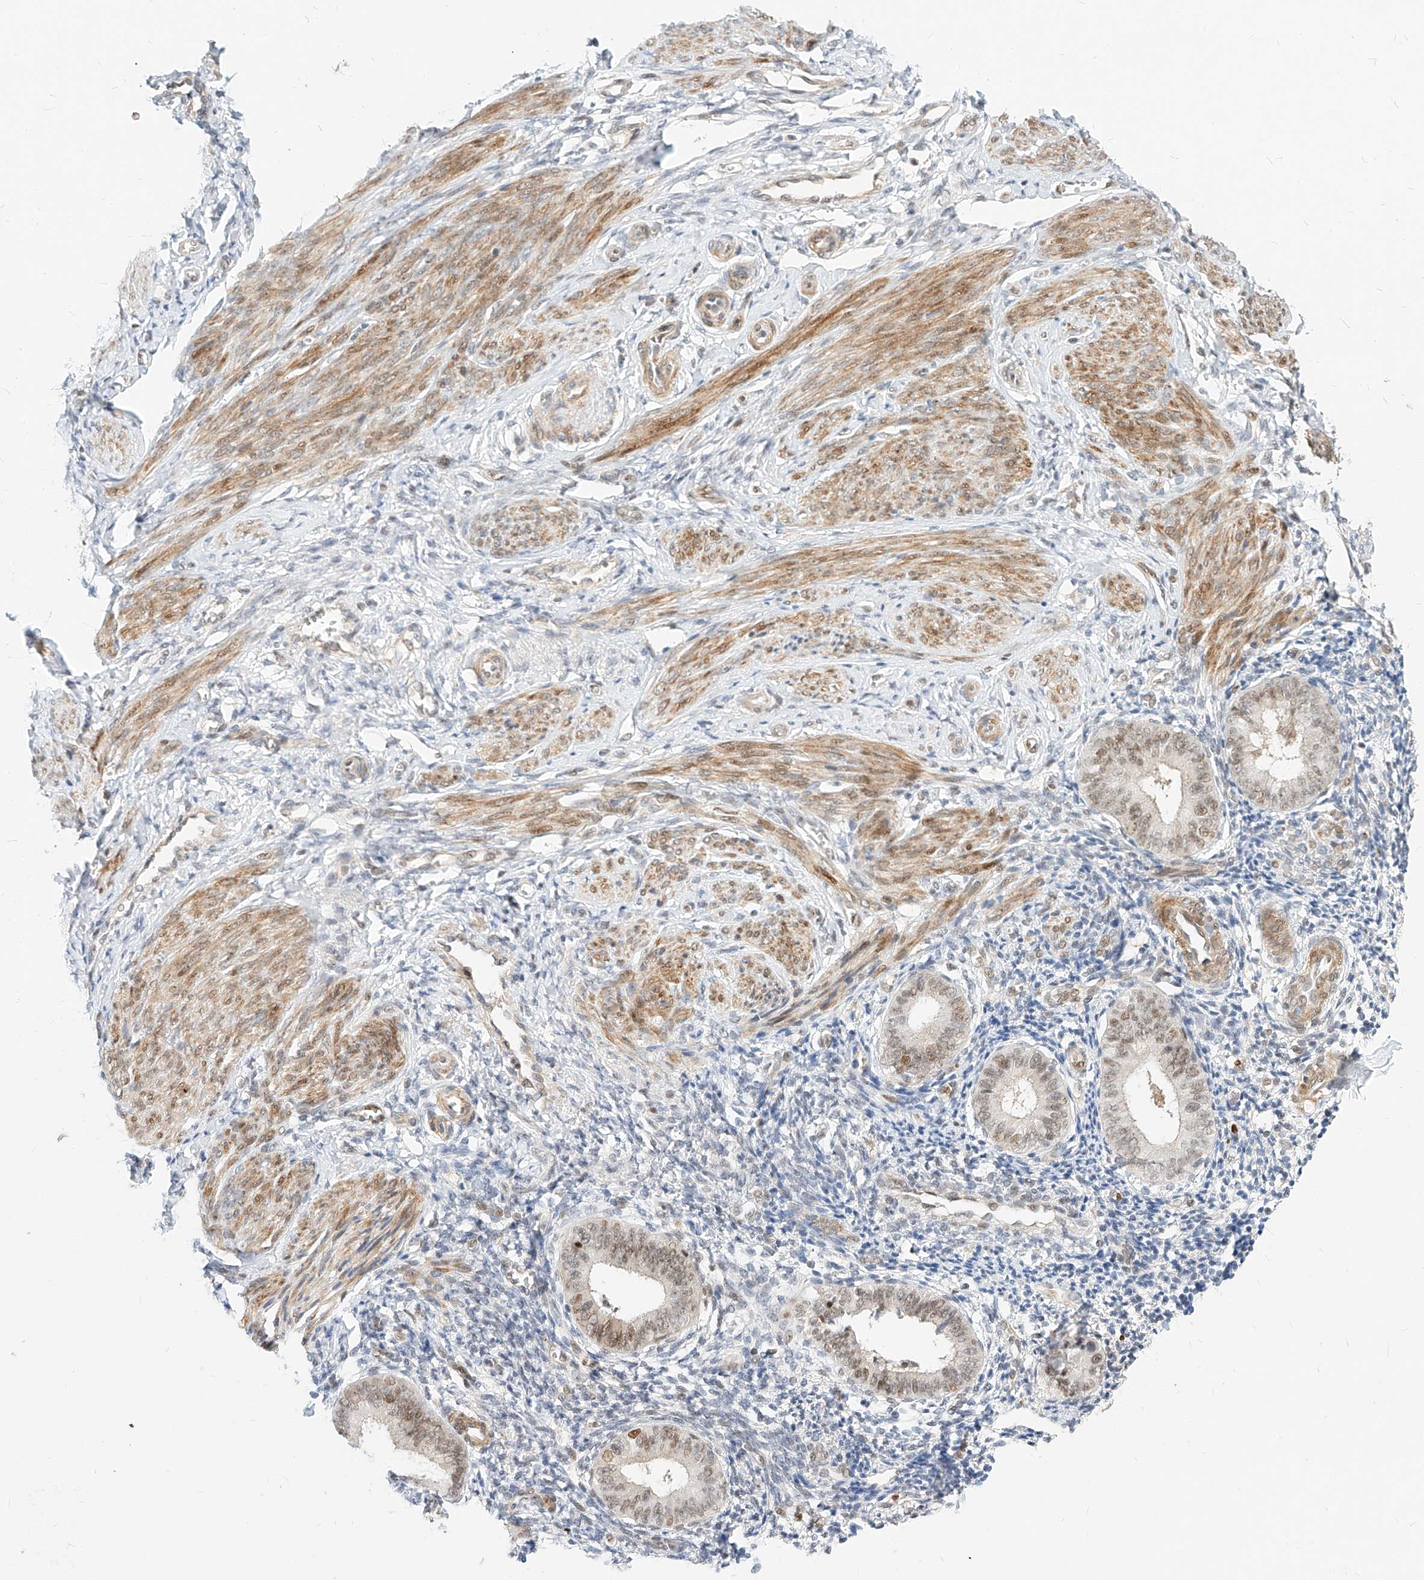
{"staining": {"intensity": "negative", "quantity": "none", "location": "none"}, "tissue": "endometrium", "cell_type": "Cells in endometrial stroma", "image_type": "normal", "snomed": [{"axis": "morphology", "description": "Normal tissue, NOS"}, {"axis": "topography", "description": "Uterus"}, {"axis": "topography", "description": "Endometrium"}], "caption": "This is an immunohistochemistry (IHC) image of unremarkable endometrium. There is no expression in cells in endometrial stroma.", "gene": "CBX8", "patient": {"sex": "female", "age": 48}}